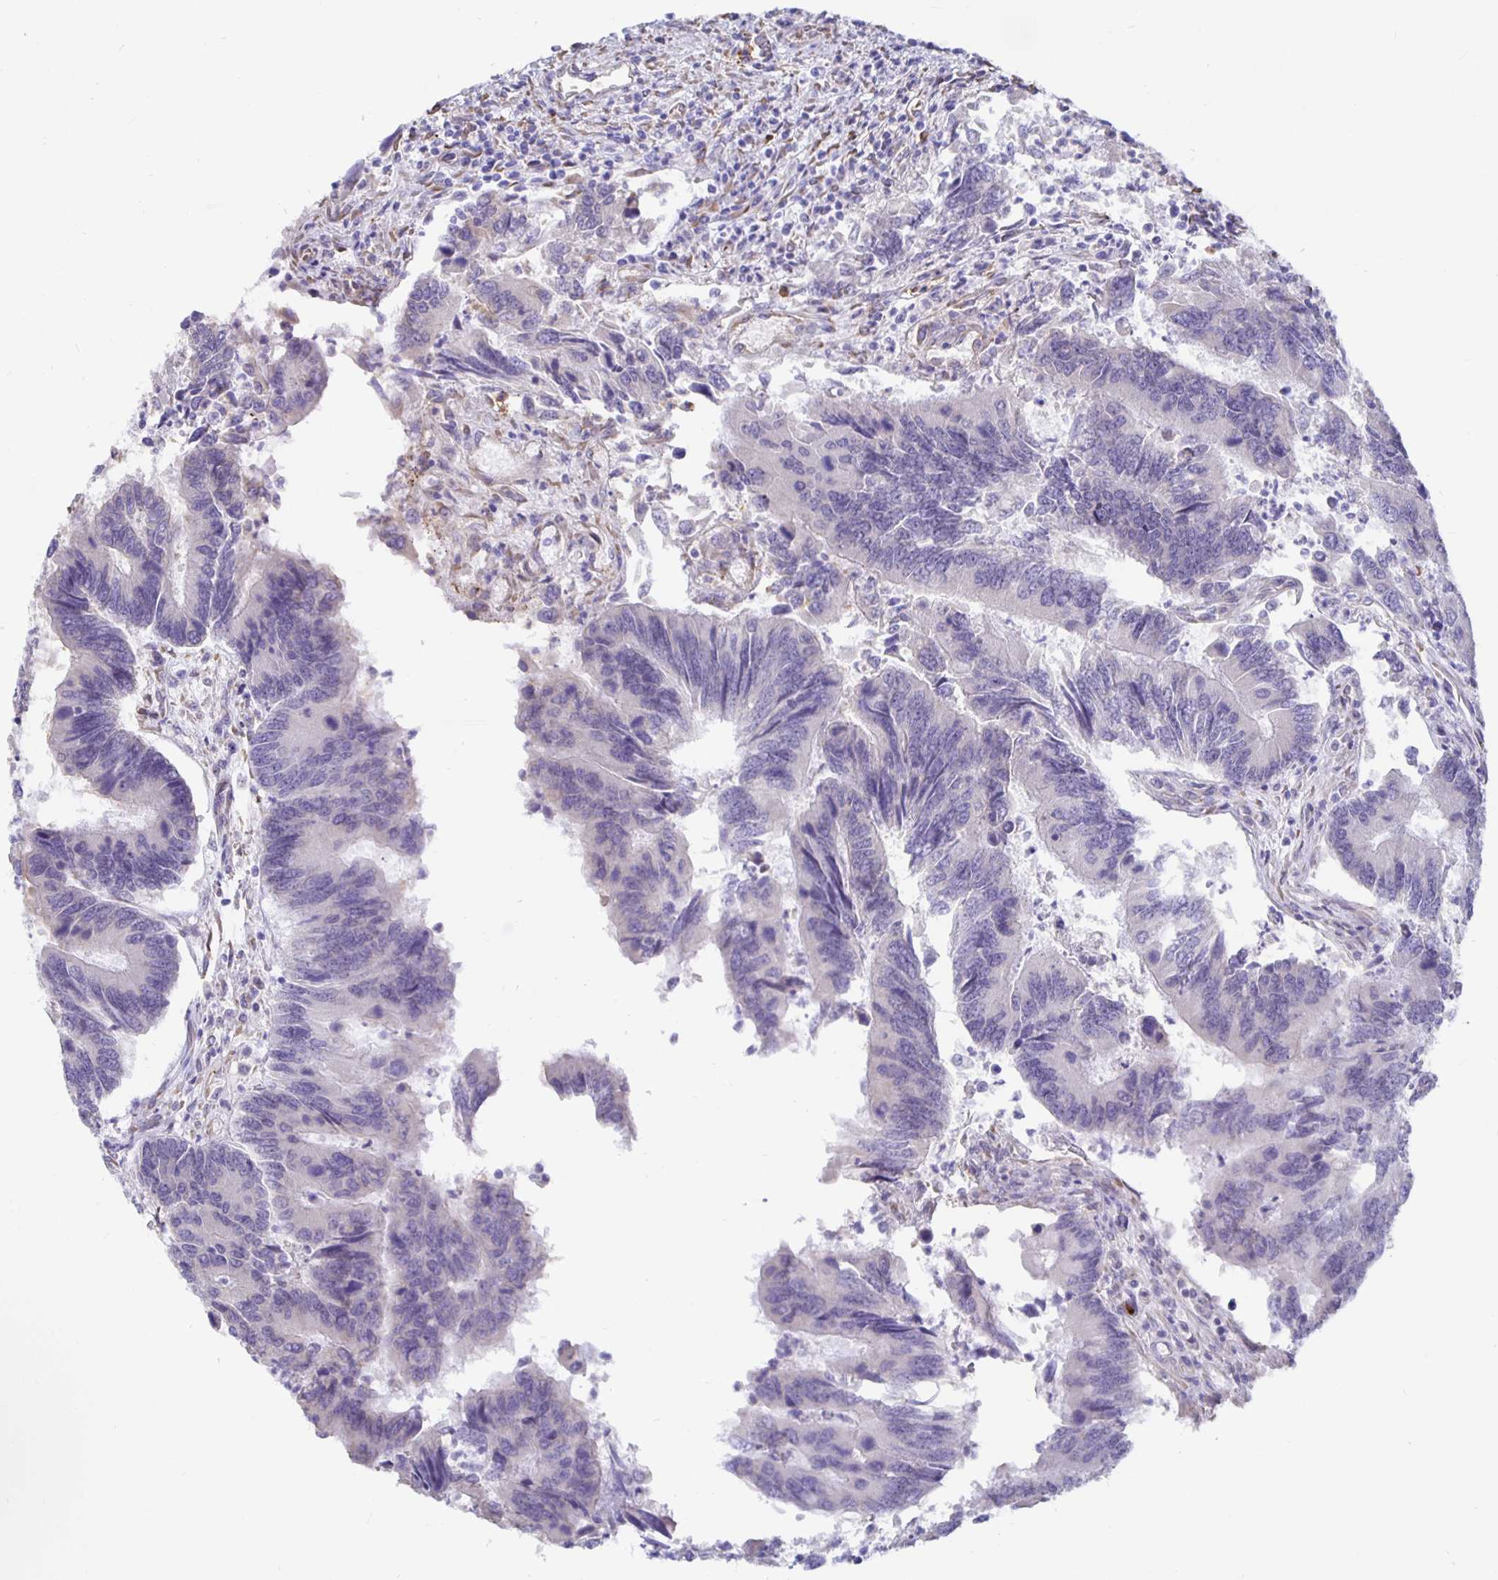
{"staining": {"intensity": "negative", "quantity": "none", "location": "none"}, "tissue": "colorectal cancer", "cell_type": "Tumor cells", "image_type": "cancer", "snomed": [{"axis": "morphology", "description": "Adenocarcinoma, NOS"}, {"axis": "topography", "description": "Colon"}], "caption": "This is an IHC image of colorectal cancer. There is no positivity in tumor cells.", "gene": "DNAI2", "patient": {"sex": "female", "age": 67}}